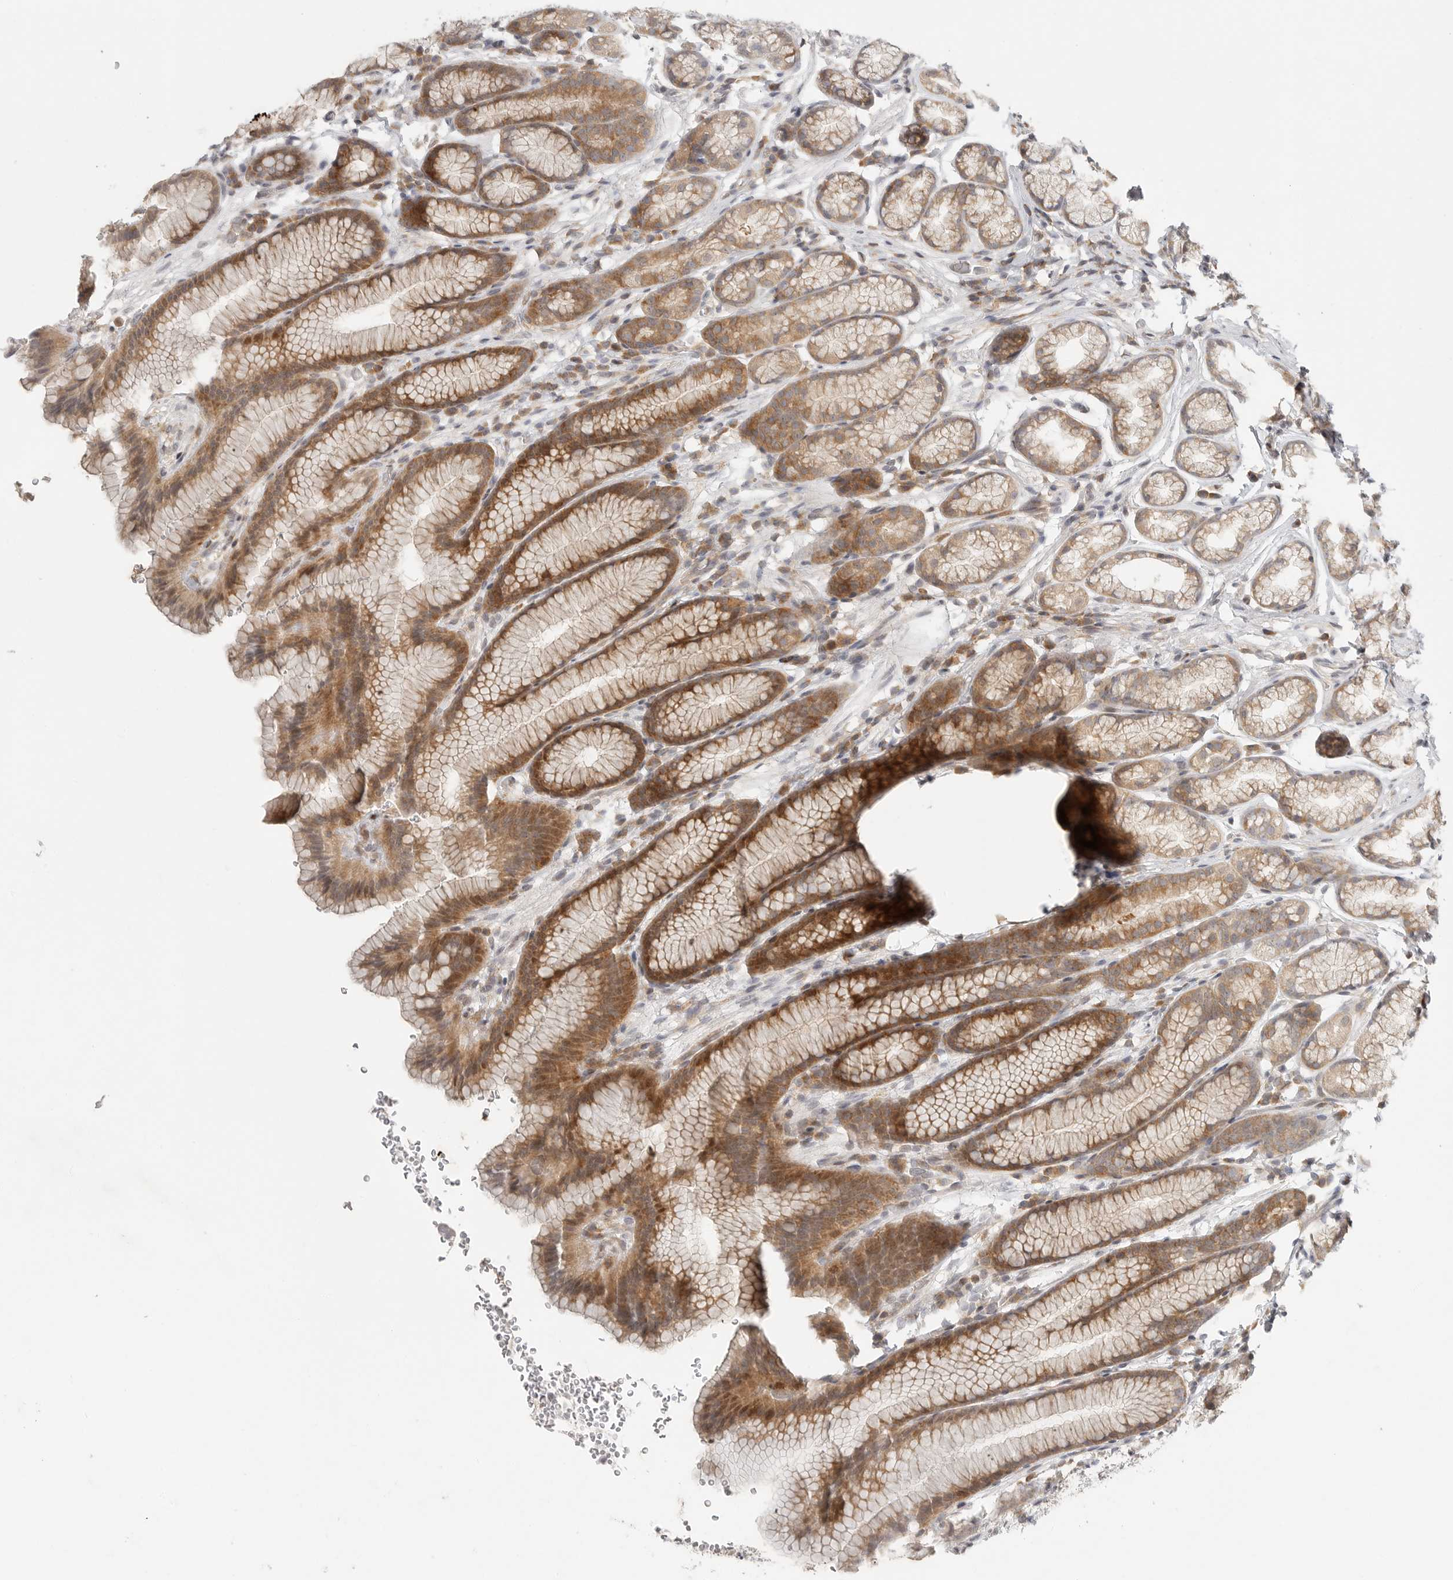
{"staining": {"intensity": "moderate", "quantity": "25%-75%", "location": "cytoplasmic/membranous"}, "tissue": "stomach", "cell_type": "Glandular cells", "image_type": "normal", "snomed": [{"axis": "morphology", "description": "Normal tissue, NOS"}, {"axis": "topography", "description": "Stomach"}], "caption": "Stomach stained with immunohistochemistry (IHC) demonstrates moderate cytoplasmic/membranous positivity in about 25%-75% of glandular cells. The staining was performed using DAB (3,3'-diaminobenzidine) to visualize the protein expression in brown, while the nuclei were stained in blue with hematoxylin (Magnification: 20x).", "gene": "HDAC6", "patient": {"sex": "male", "age": 42}}